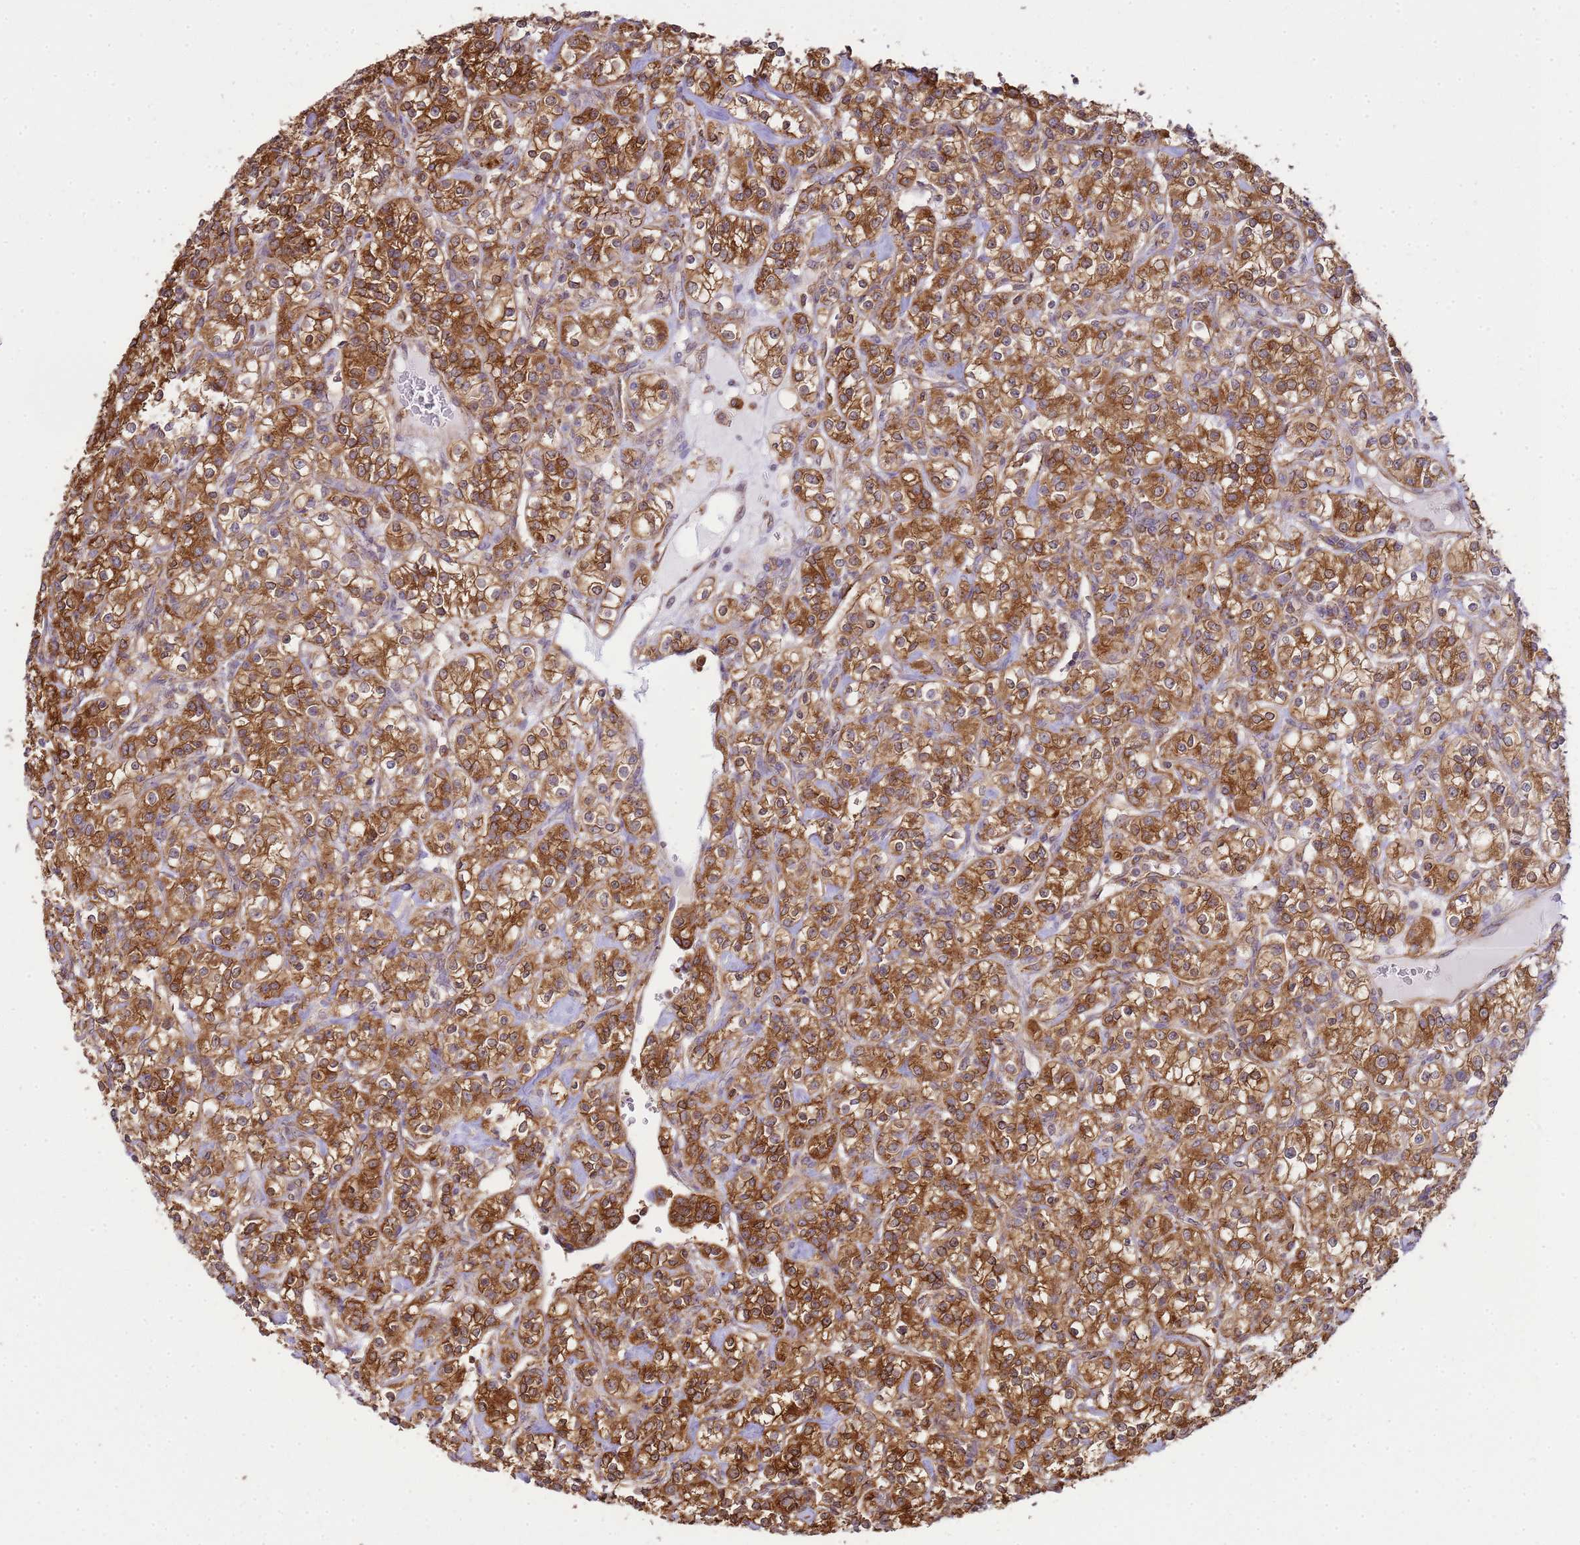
{"staining": {"intensity": "moderate", "quantity": ">75%", "location": "cytoplasmic/membranous"}, "tissue": "renal cancer", "cell_type": "Tumor cells", "image_type": "cancer", "snomed": [{"axis": "morphology", "description": "Adenocarcinoma, NOS"}, {"axis": "topography", "description": "Kidney"}], "caption": "Protein expression by immunohistochemistry reveals moderate cytoplasmic/membranous expression in approximately >75% of tumor cells in renal cancer.", "gene": "GABRE", "patient": {"sex": "male", "age": 77}}